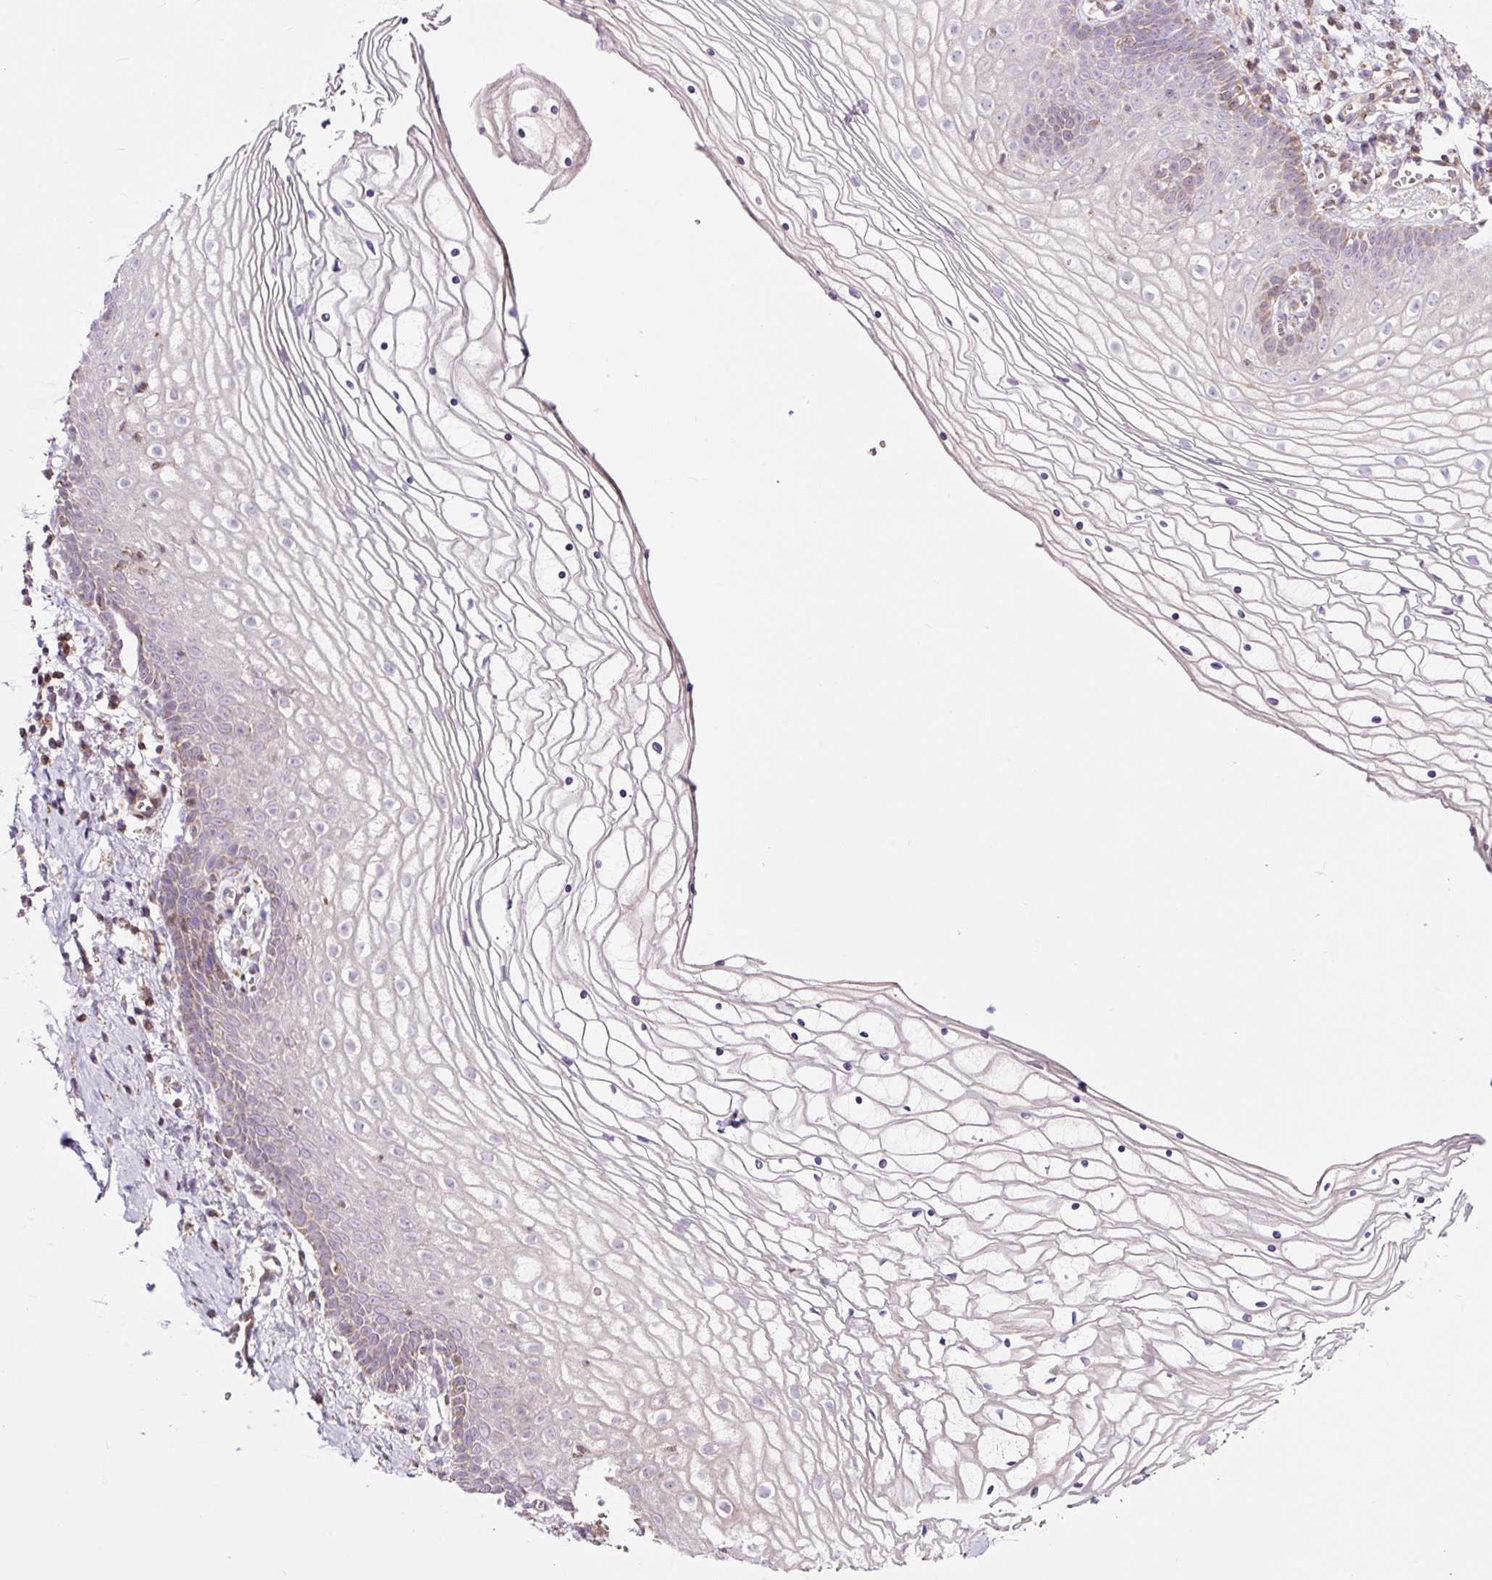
{"staining": {"intensity": "moderate", "quantity": "<25%", "location": "cytoplasmic/membranous"}, "tissue": "vagina", "cell_type": "Squamous epithelial cells", "image_type": "normal", "snomed": [{"axis": "morphology", "description": "Normal tissue, NOS"}, {"axis": "topography", "description": "Vagina"}], "caption": "An IHC image of normal tissue is shown. Protein staining in brown shows moderate cytoplasmic/membranous positivity in vagina within squamous epithelial cells.", "gene": "BOLA3", "patient": {"sex": "female", "age": 56}}